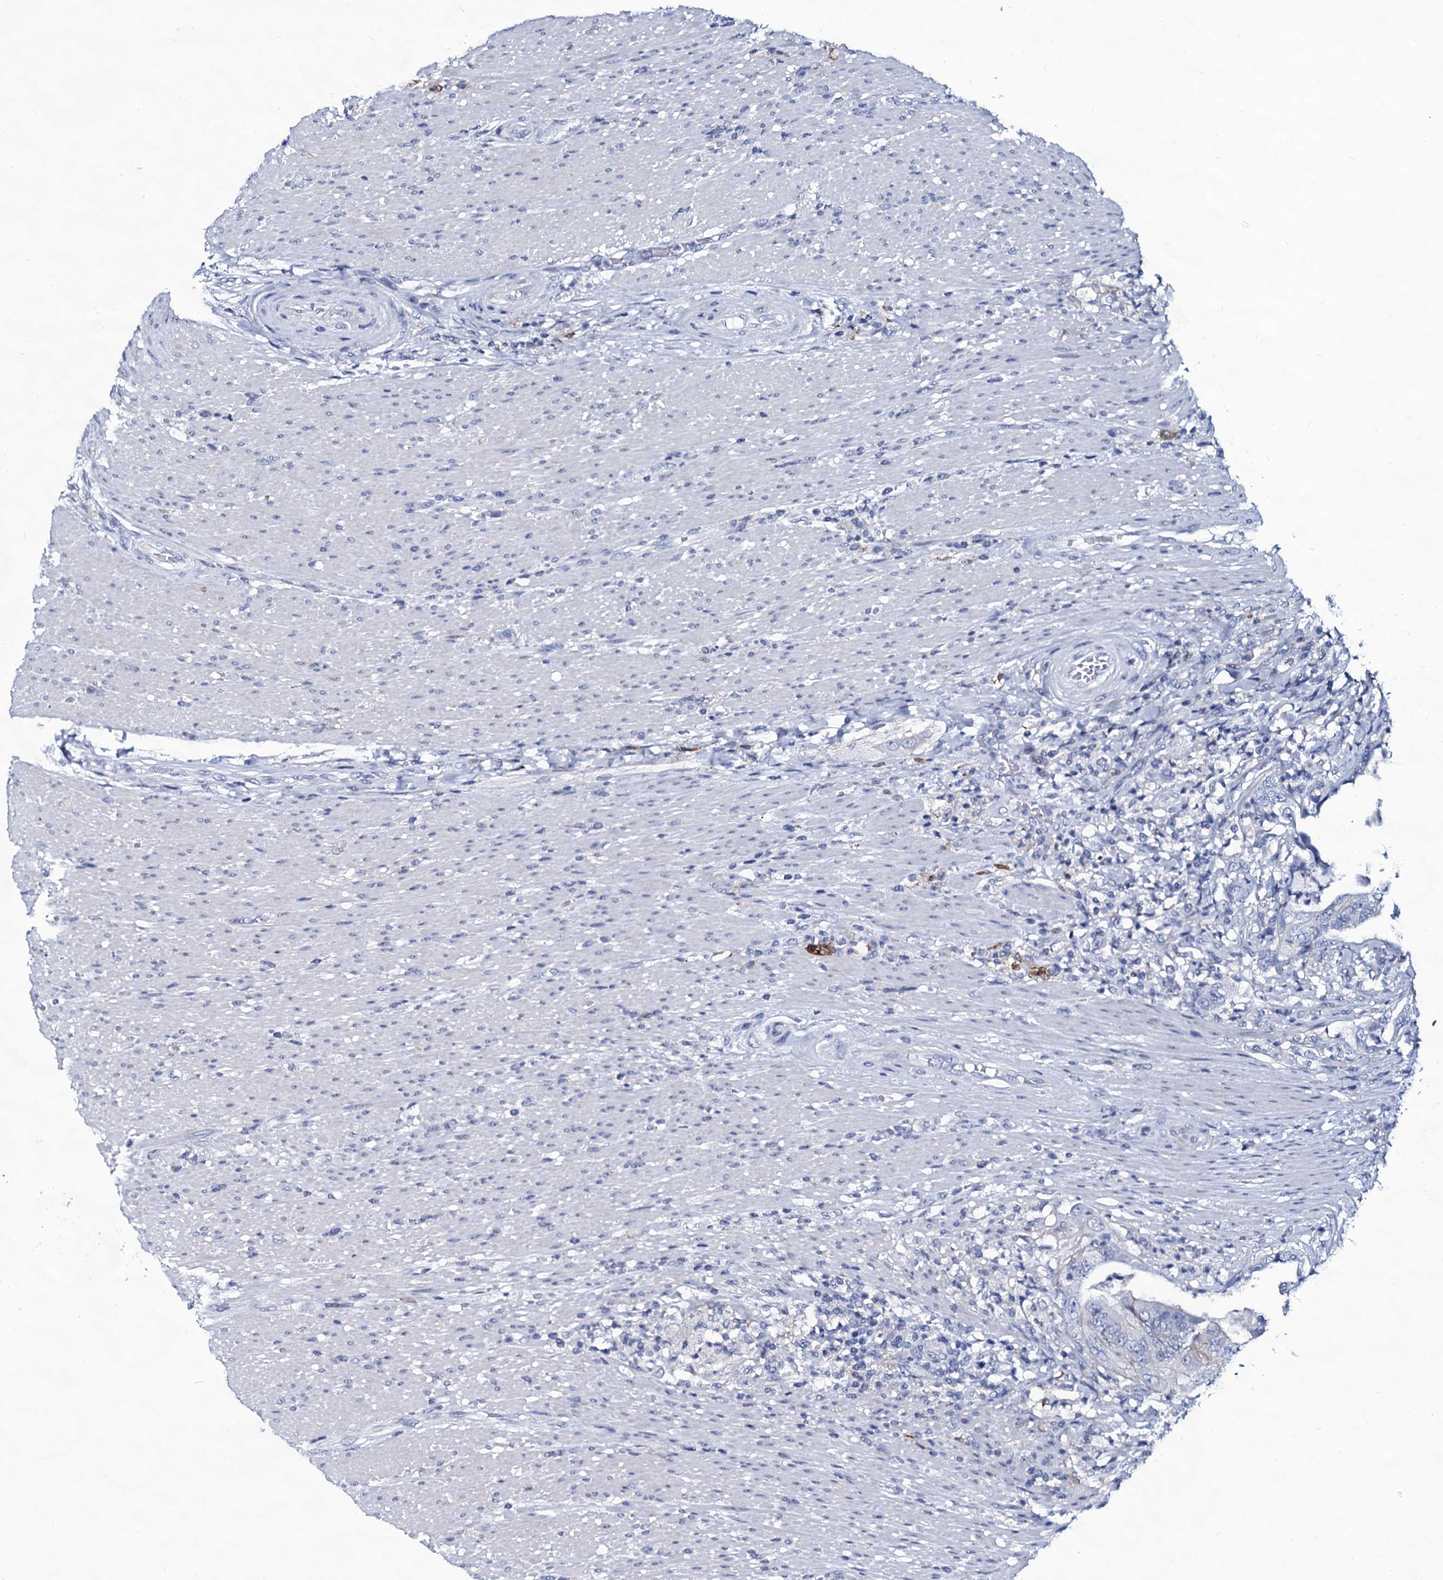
{"staining": {"intensity": "weak", "quantity": "<25%", "location": "cytoplasmic/membranous"}, "tissue": "colorectal cancer", "cell_type": "Tumor cells", "image_type": "cancer", "snomed": [{"axis": "morphology", "description": "Adenocarcinoma, NOS"}, {"axis": "topography", "description": "Rectum"}], "caption": "A high-resolution histopathology image shows immunohistochemistry (IHC) staining of adenocarcinoma (colorectal), which demonstrates no significant expression in tumor cells. Nuclei are stained in blue.", "gene": "SLC4A7", "patient": {"sex": "male", "age": 63}}